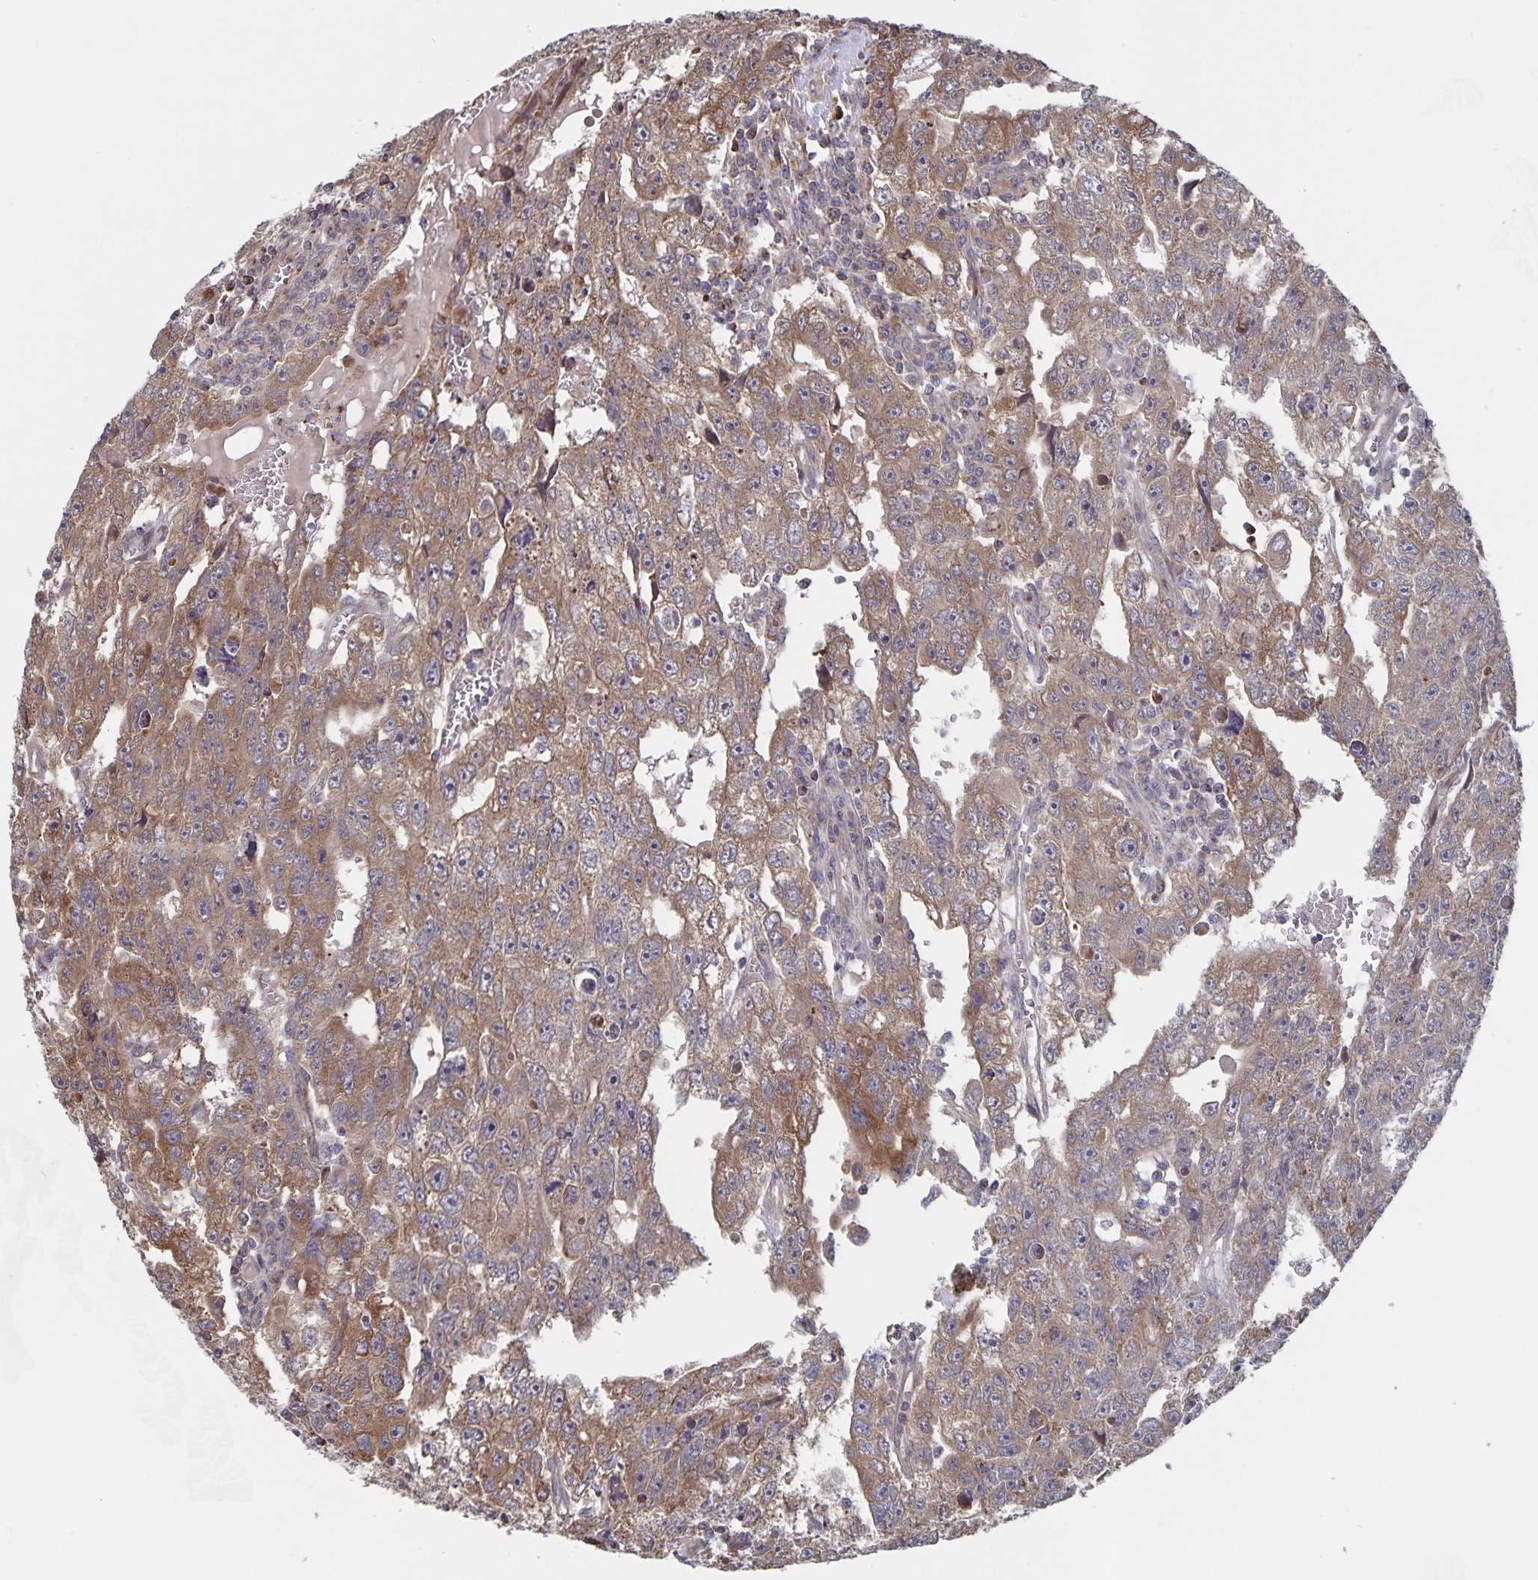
{"staining": {"intensity": "moderate", "quantity": ">75%", "location": "cytoplasmic/membranous"}, "tissue": "testis cancer", "cell_type": "Tumor cells", "image_type": "cancer", "snomed": [{"axis": "morphology", "description": "Carcinoma, Embryonal, NOS"}, {"axis": "topography", "description": "Testis"}], "caption": "The photomicrograph displays staining of testis embryonal carcinoma, revealing moderate cytoplasmic/membranous protein positivity (brown color) within tumor cells.", "gene": "ACACA", "patient": {"sex": "male", "age": 20}}